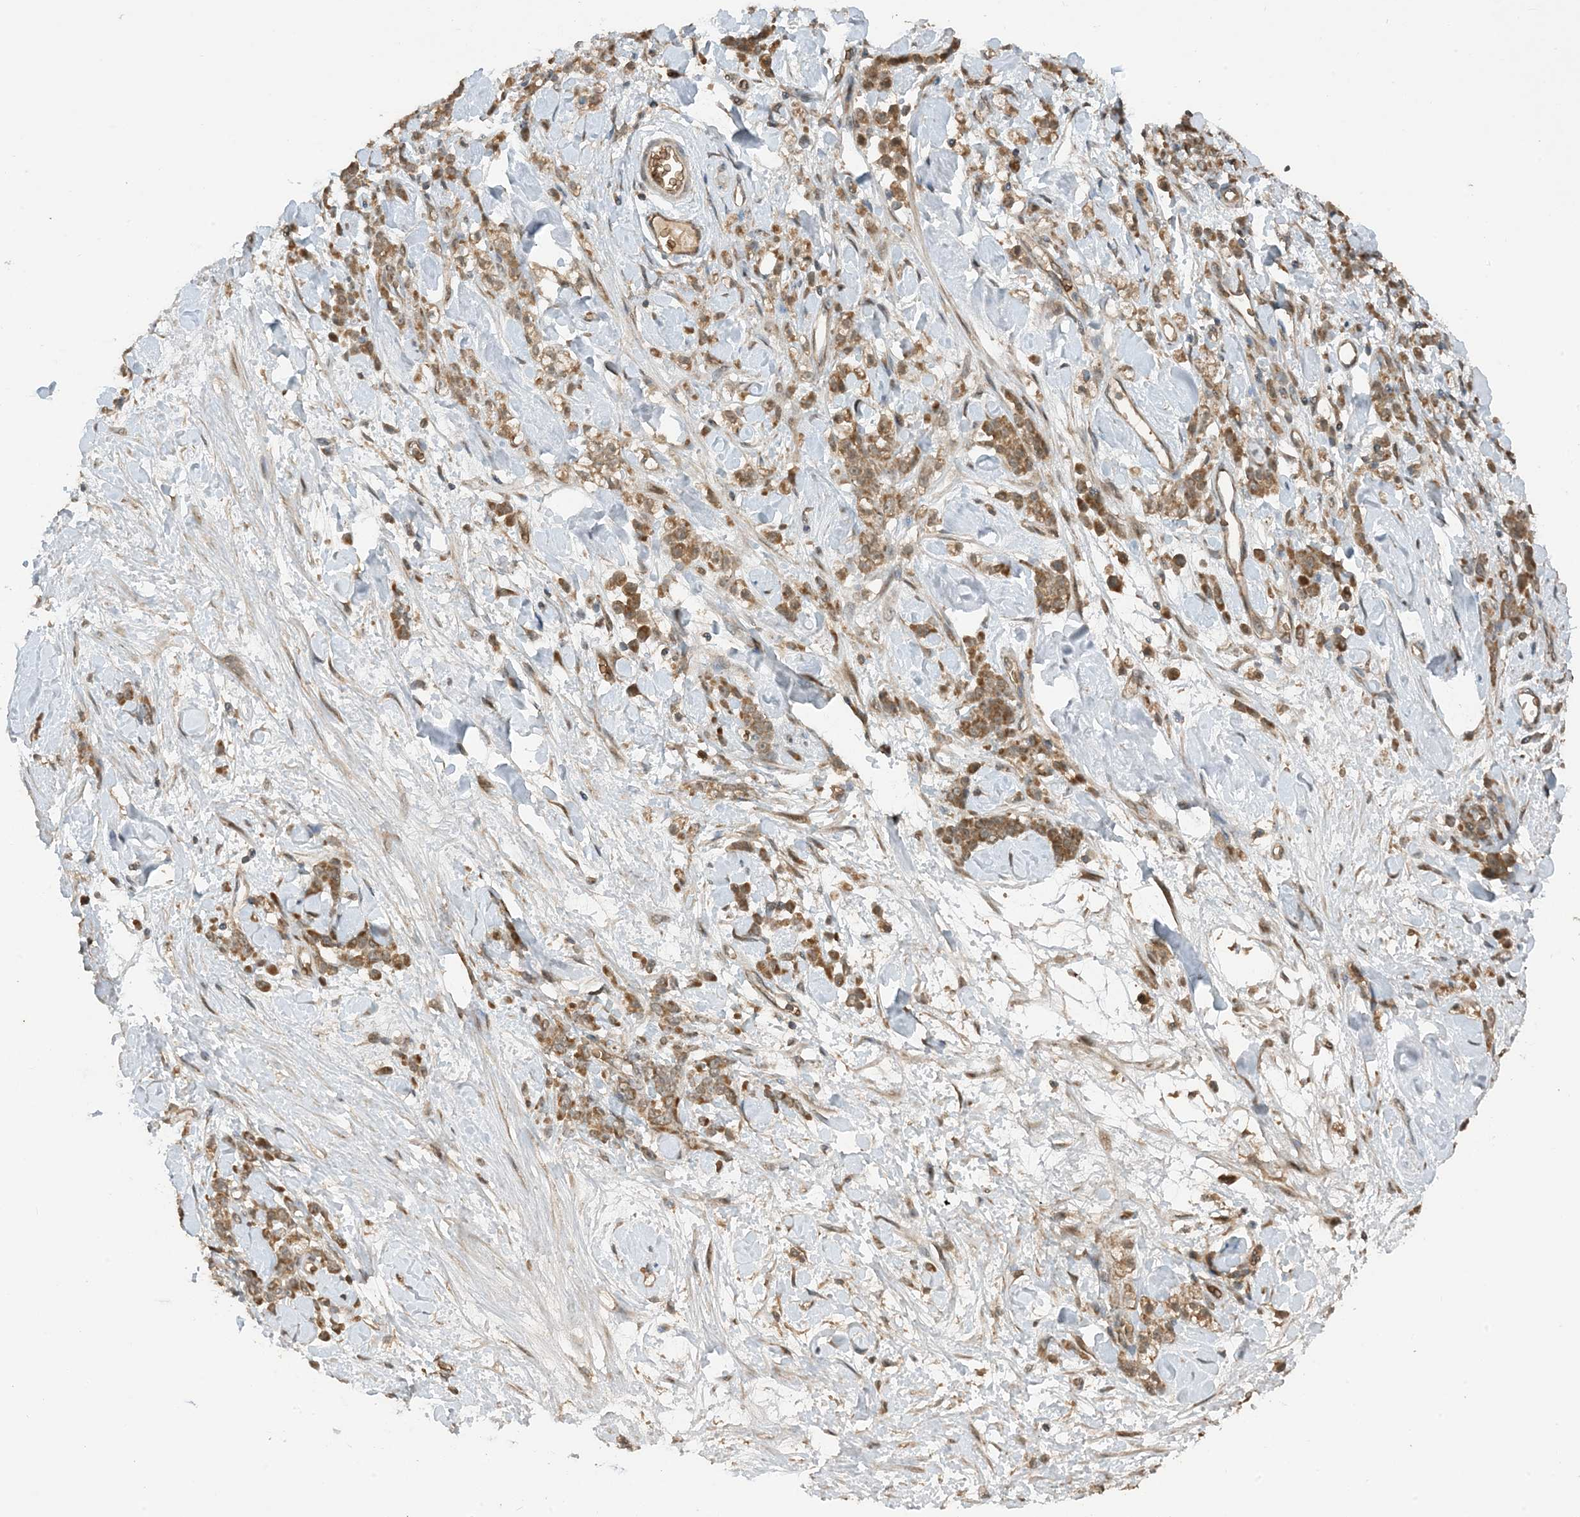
{"staining": {"intensity": "moderate", "quantity": ">75%", "location": "cytoplasmic/membranous"}, "tissue": "stomach cancer", "cell_type": "Tumor cells", "image_type": "cancer", "snomed": [{"axis": "morphology", "description": "Normal tissue, NOS"}, {"axis": "morphology", "description": "Adenocarcinoma, NOS"}, {"axis": "topography", "description": "Stomach"}], "caption": "The immunohistochemical stain labels moderate cytoplasmic/membranous staining in tumor cells of stomach cancer tissue. (DAB (3,3'-diaminobenzidine) = brown stain, brightfield microscopy at high magnification).", "gene": "PUSL1", "patient": {"sex": "male", "age": 82}}